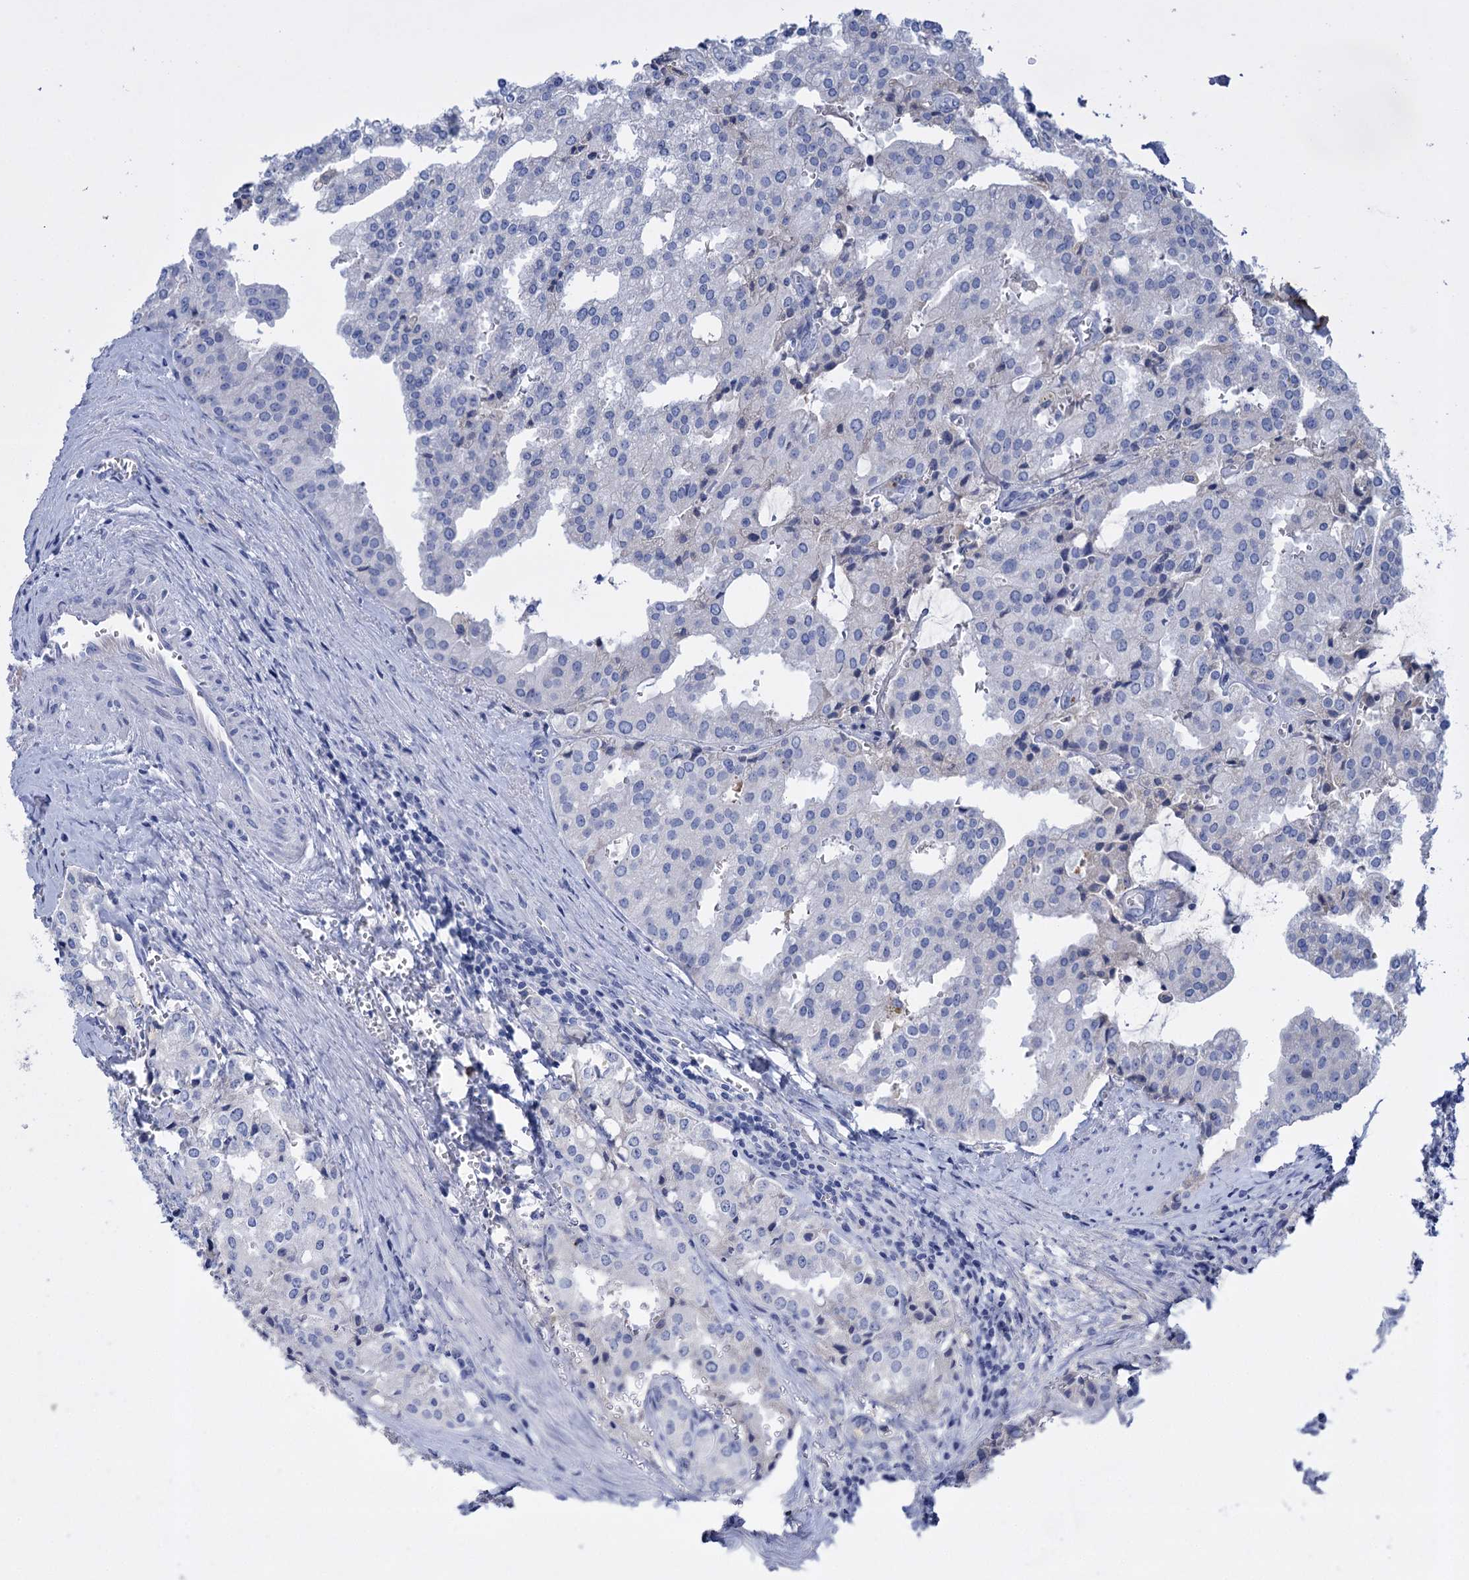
{"staining": {"intensity": "negative", "quantity": "none", "location": "none"}, "tissue": "prostate cancer", "cell_type": "Tumor cells", "image_type": "cancer", "snomed": [{"axis": "morphology", "description": "Adenocarcinoma, High grade"}, {"axis": "topography", "description": "Prostate"}], "caption": "Immunohistochemistry (IHC) photomicrograph of human prostate cancer (adenocarcinoma (high-grade)) stained for a protein (brown), which reveals no positivity in tumor cells. (IHC, brightfield microscopy, high magnification).", "gene": "FBXW12", "patient": {"sex": "male", "age": 68}}